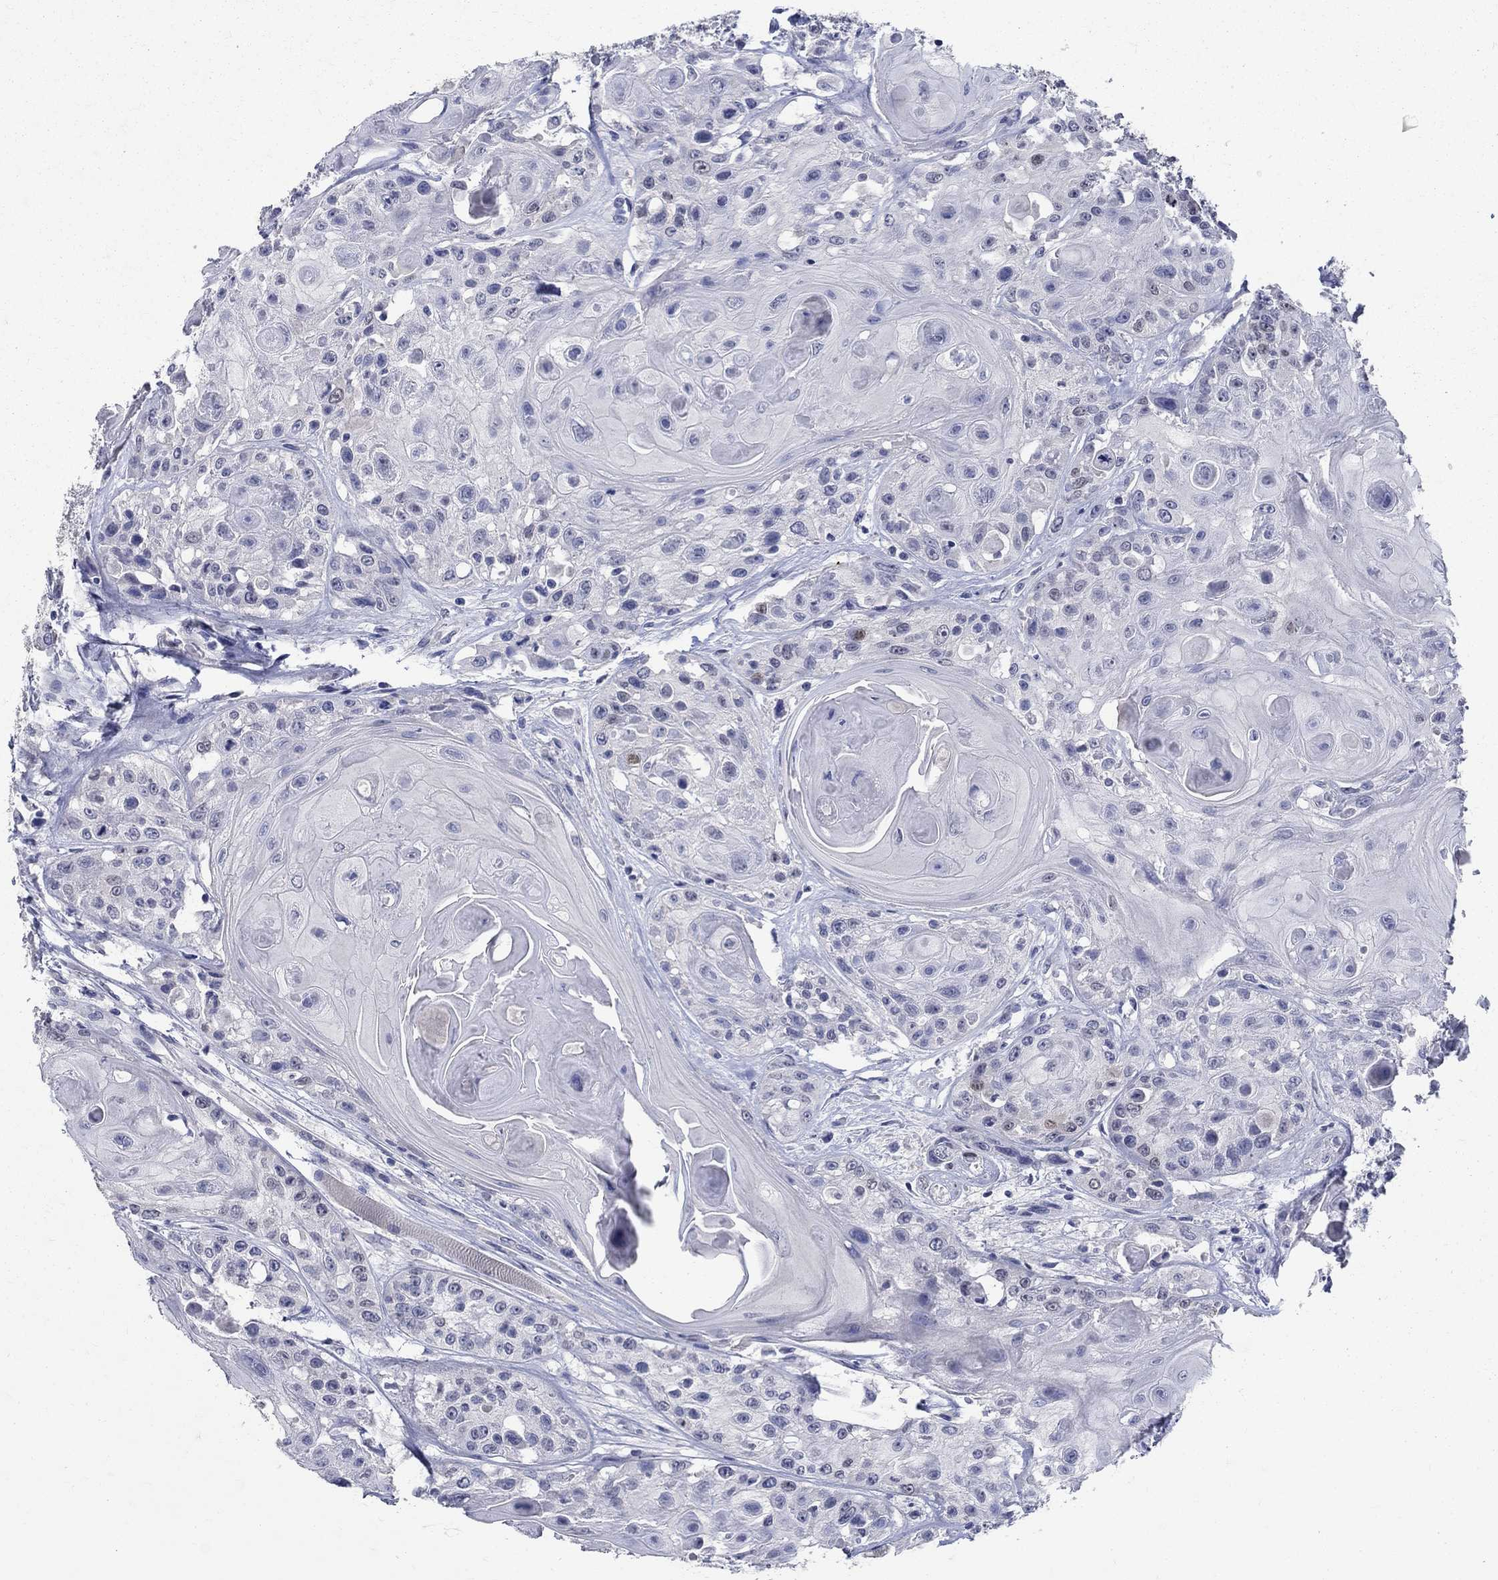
{"staining": {"intensity": "strong", "quantity": "<25%", "location": "nuclear"}, "tissue": "head and neck cancer", "cell_type": "Tumor cells", "image_type": "cancer", "snomed": [{"axis": "morphology", "description": "Squamous cell carcinoma, NOS"}, {"axis": "topography", "description": "Head-Neck"}], "caption": "Head and neck squamous cell carcinoma tissue shows strong nuclear staining in about <25% of tumor cells The protein of interest is stained brown, and the nuclei are stained in blue (DAB (3,3'-diaminobenzidine) IHC with brightfield microscopy, high magnification).", "gene": "SOX2", "patient": {"sex": "female", "age": 59}}